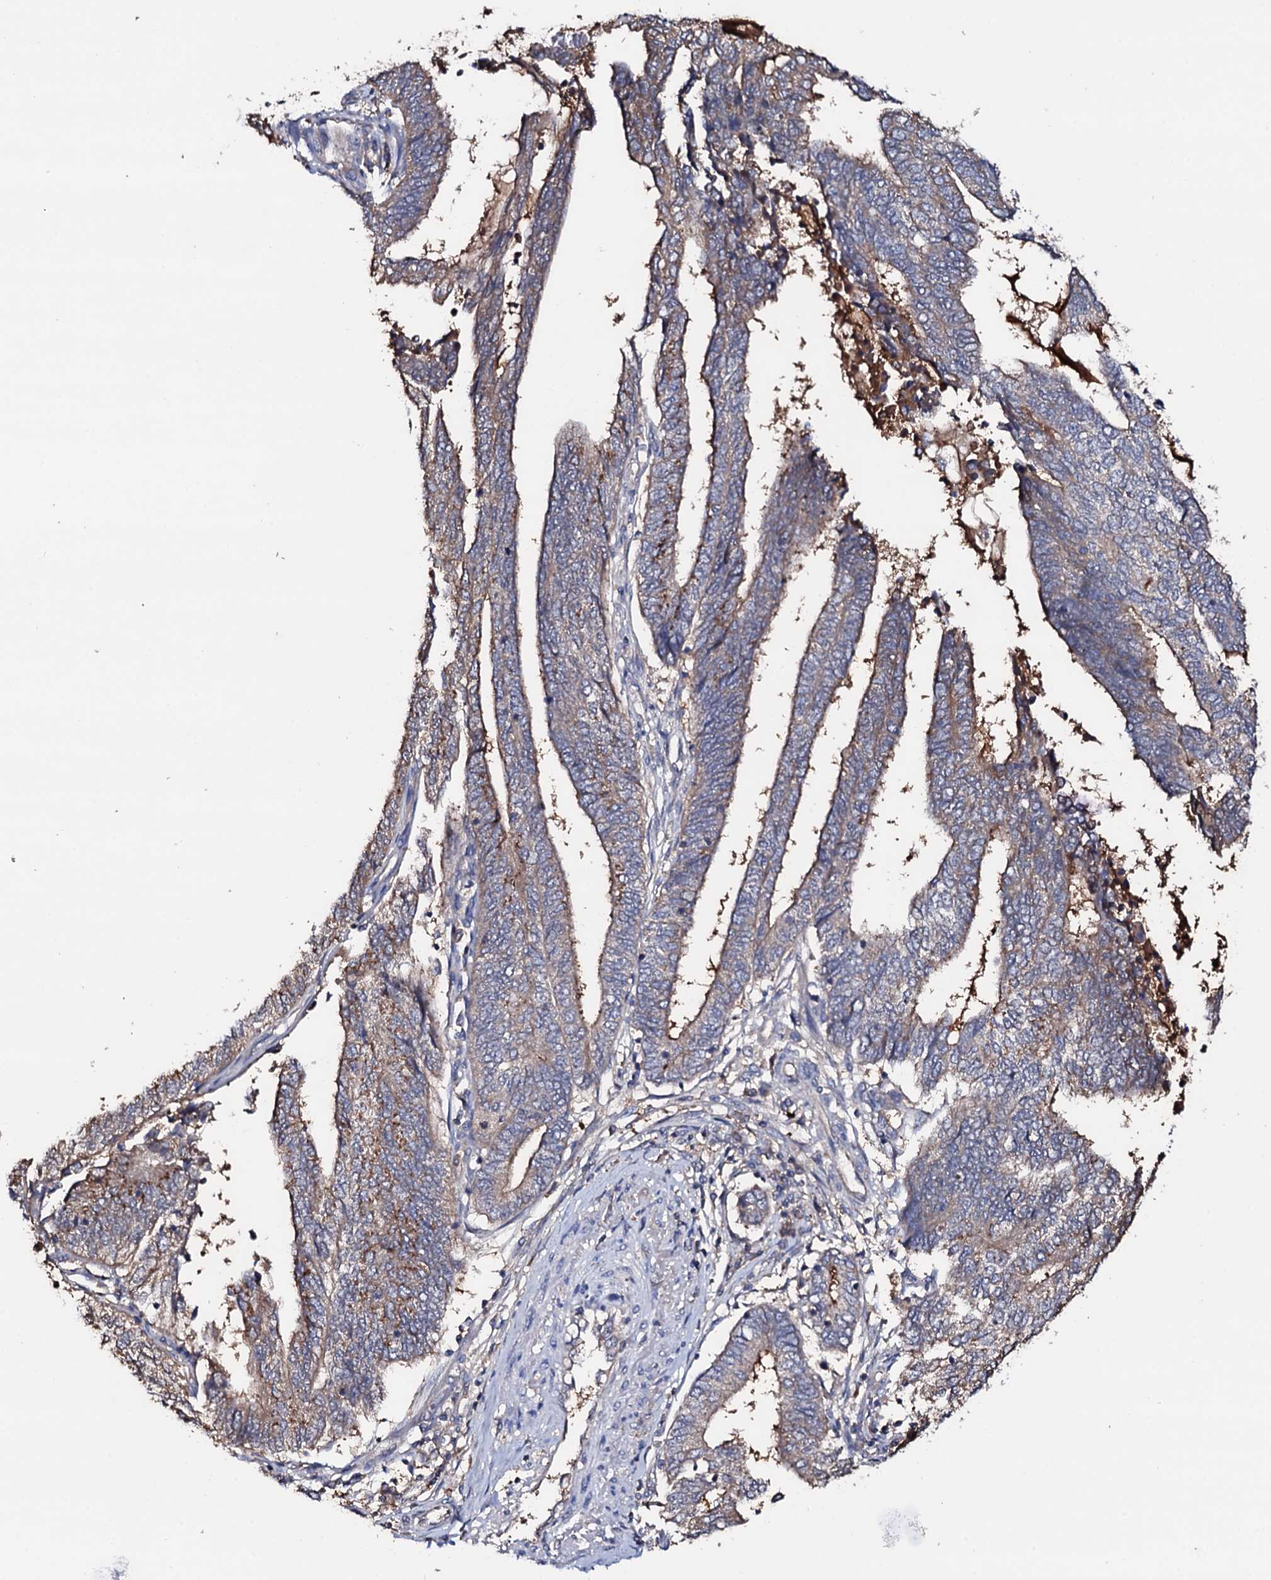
{"staining": {"intensity": "weak", "quantity": ">75%", "location": "cytoplasmic/membranous"}, "tissue": "endometrial cancer", "cell_type": "Tumor cells", "image_type": "cancer", "snomed": [{"axis": "morphology", "description": "Adenocarcinoma, NOS"}, {"axis": "topography", "description": "Uterus"}, {"axis": "topography", "description": "Endometrium"}], "caption": "Immunohistochemistry micrograph of adenocarcinoma (endometrial) stained for a protein (brown), which displays low levels of weak cytoplasmic/membranous expression in approximately >75% of tumor cells.", "gene": "TCAF2", "patient": {"sex": "female", "age": 70}}